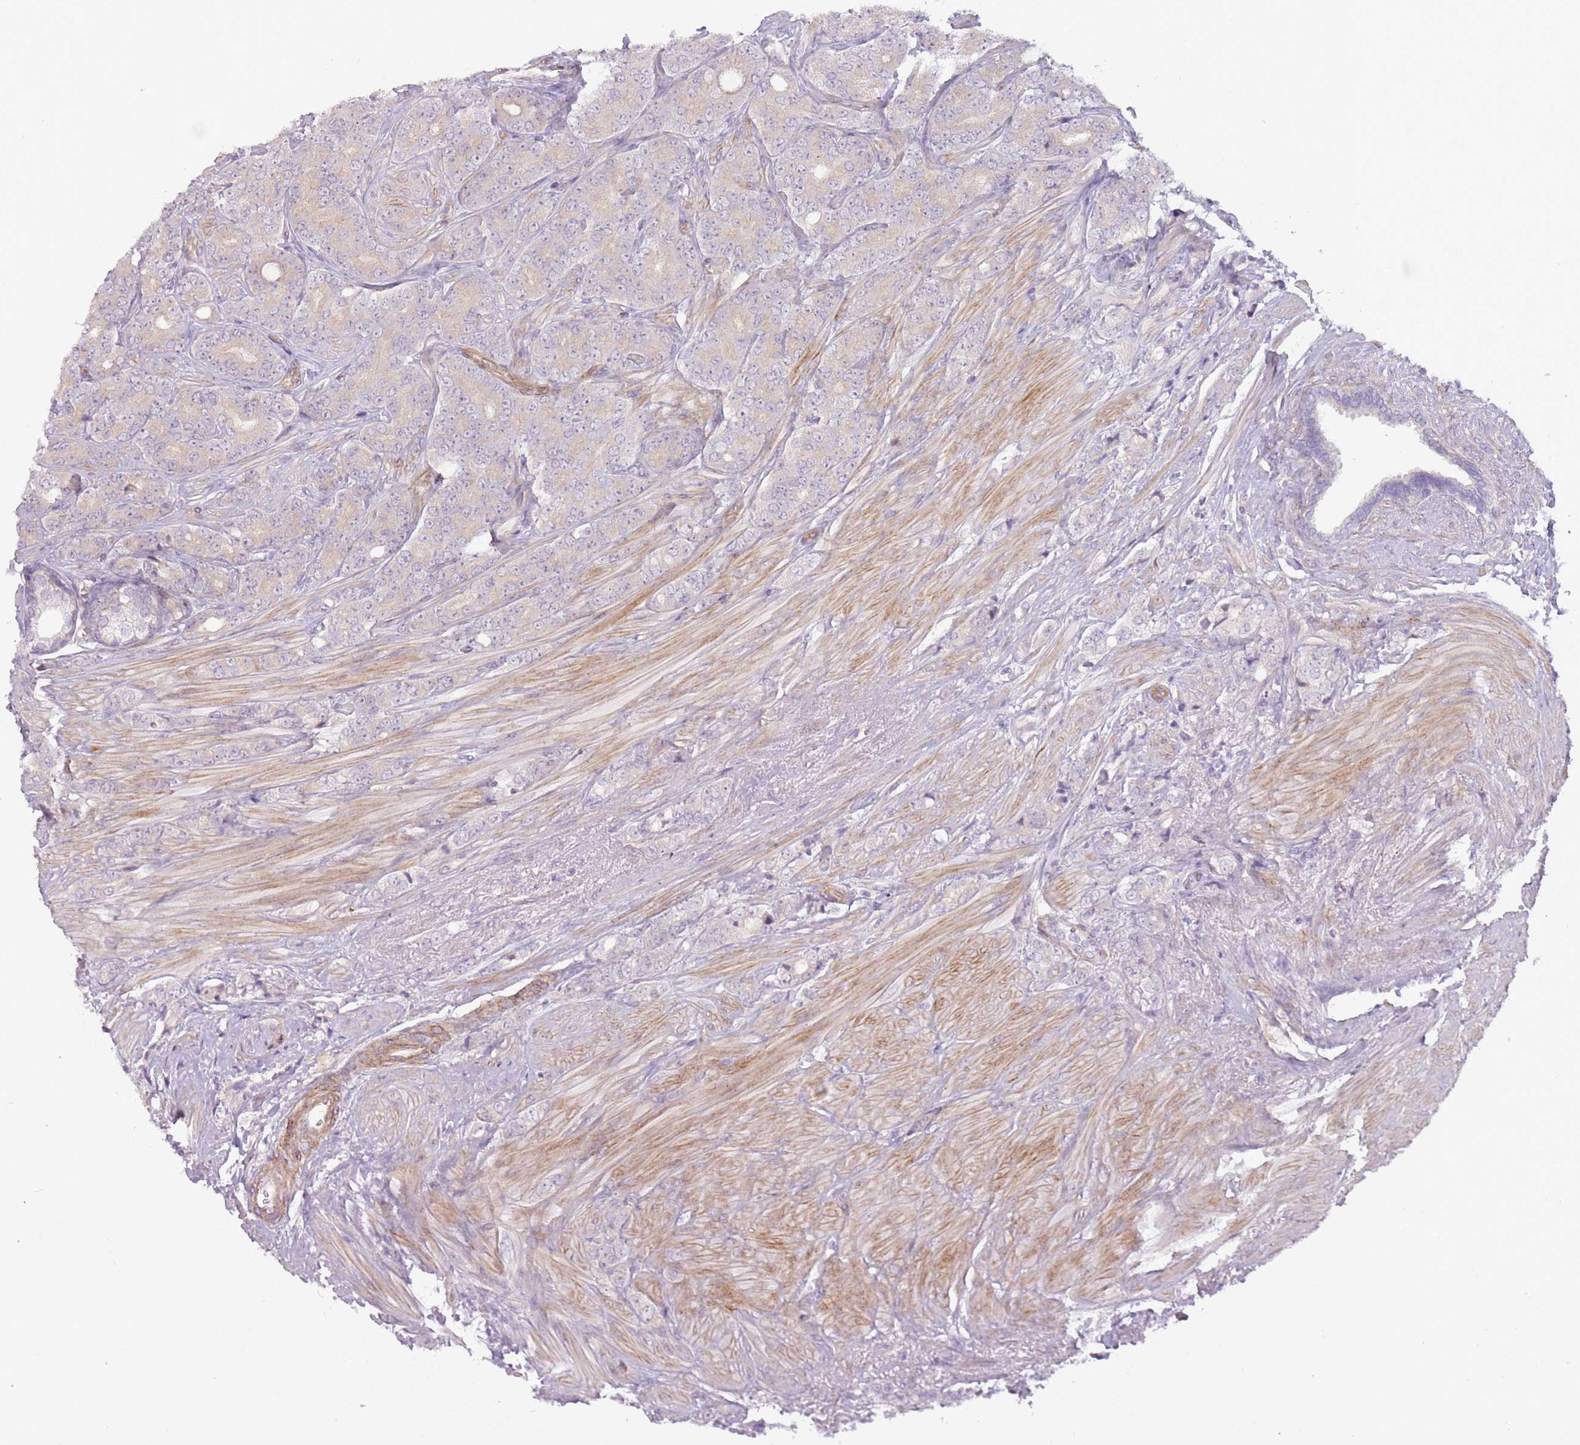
{"staining": {"intensity": "negative", "quantity": "none", "location": "none"}, "tissue": "prostate cancer", "cell_type": "Tumor cells", "image_type": "cancer", "snomed": [{"axis": "morphology", "description": "Adenocarcinoma, High grade"}, {"axis": "topography", "description": "Prostate"}], "caption": "DAB (3,3'-diaminobenzidine) immunohistochemical staining of human prostate cancer demonstrates no significant positivity in tumor cells.", "gene": "MRO", "patient": {"sex": "male", "age": 62}}